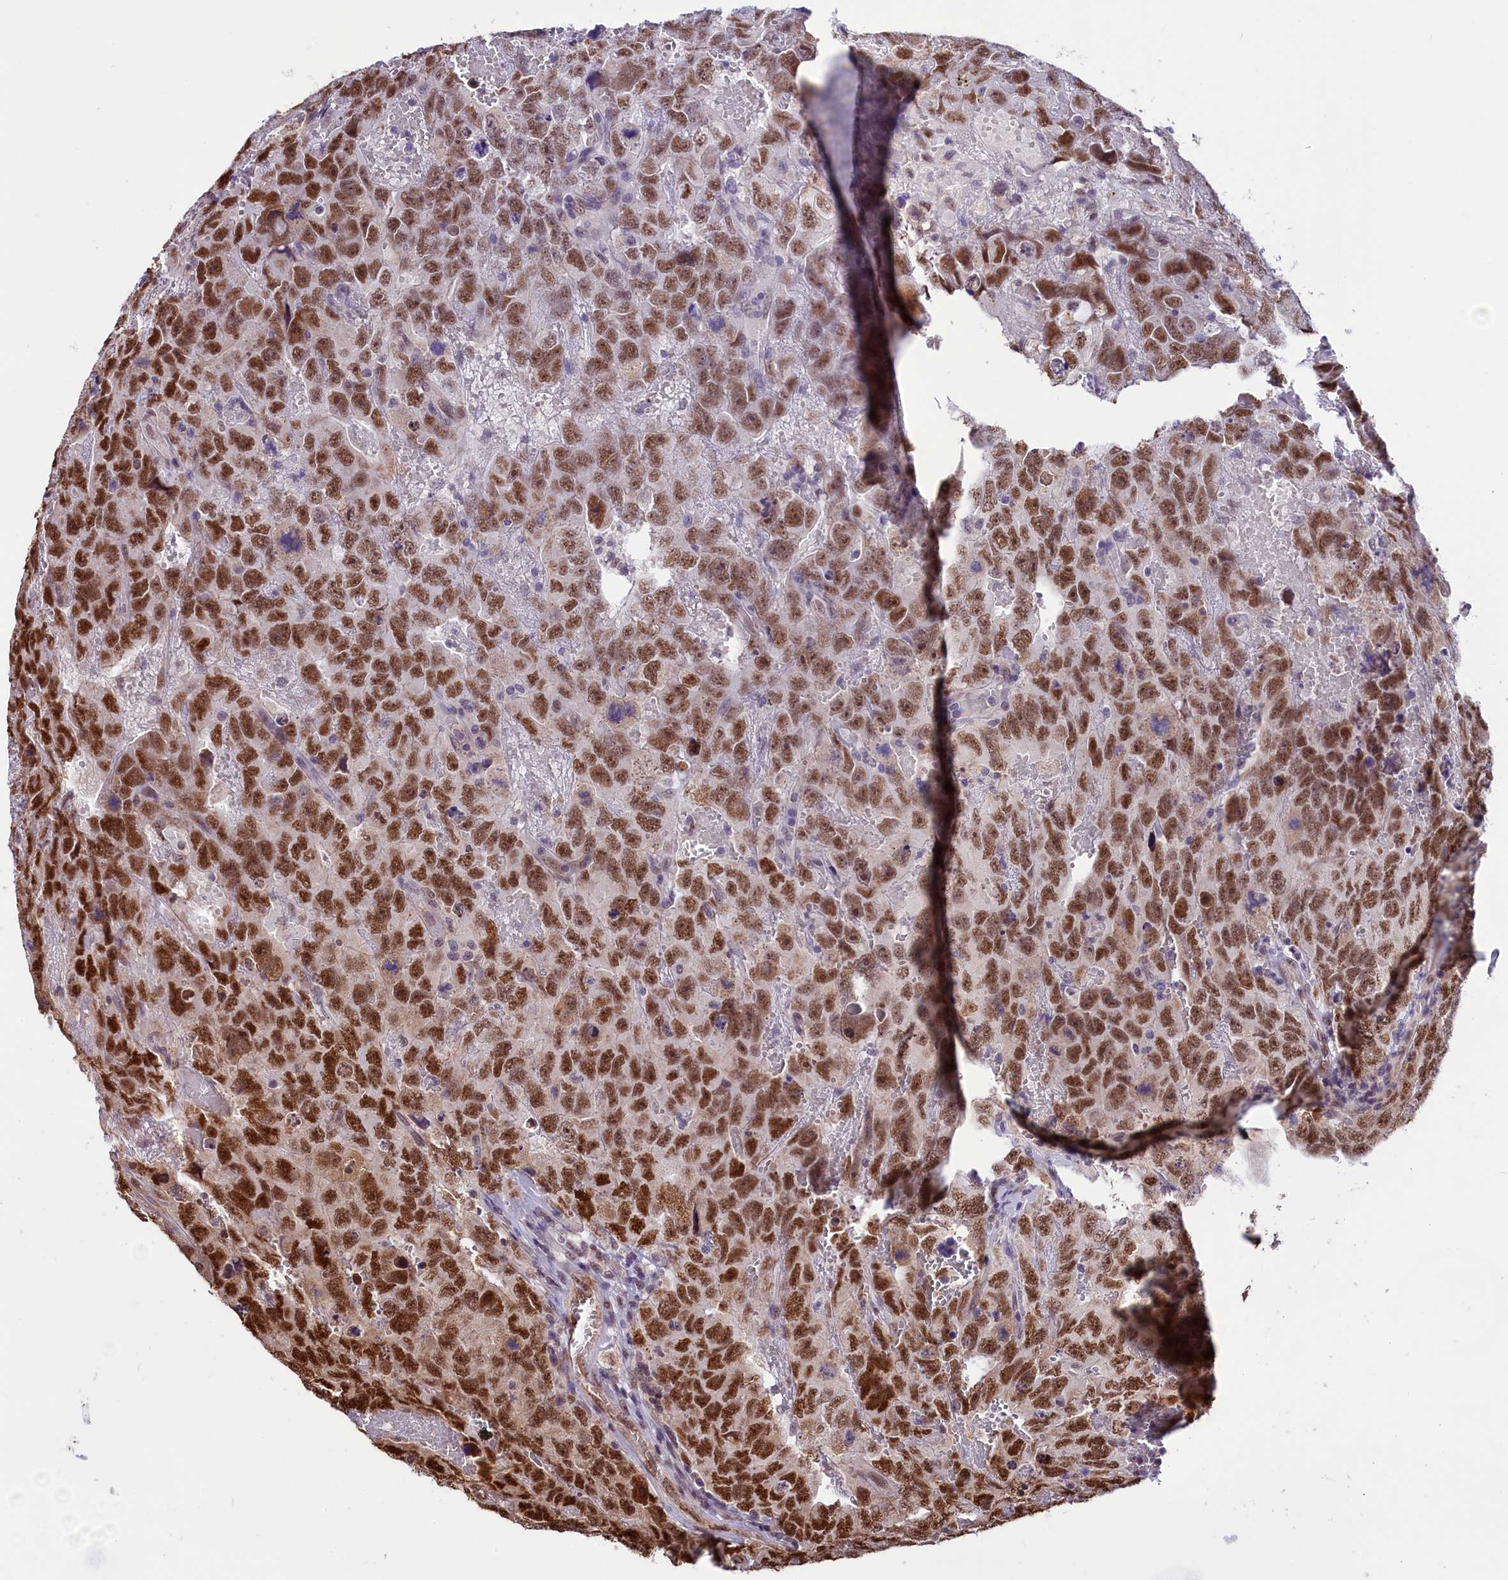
{"staining": {"intensity": "moderate", "quantity": ">75%", "location": "nuclear"}, "tissue": "testis cancer", "cell_type": "Tumor cells", "image_type": "cancer", "snomed": [{"axis": "morphology", "description": "Carcinoma, Embryonal, NOS"}, {"axis": "topography", "description": "Testis"}], "caption": "Immunohistochemical staining of testis embryonal carcinoma reveals medium levels of moderate nuclear protein positivity in approximately >75% of tumor cells.", "gene": "MRPL54", "patient": {"sex": "male", "age": 45}}